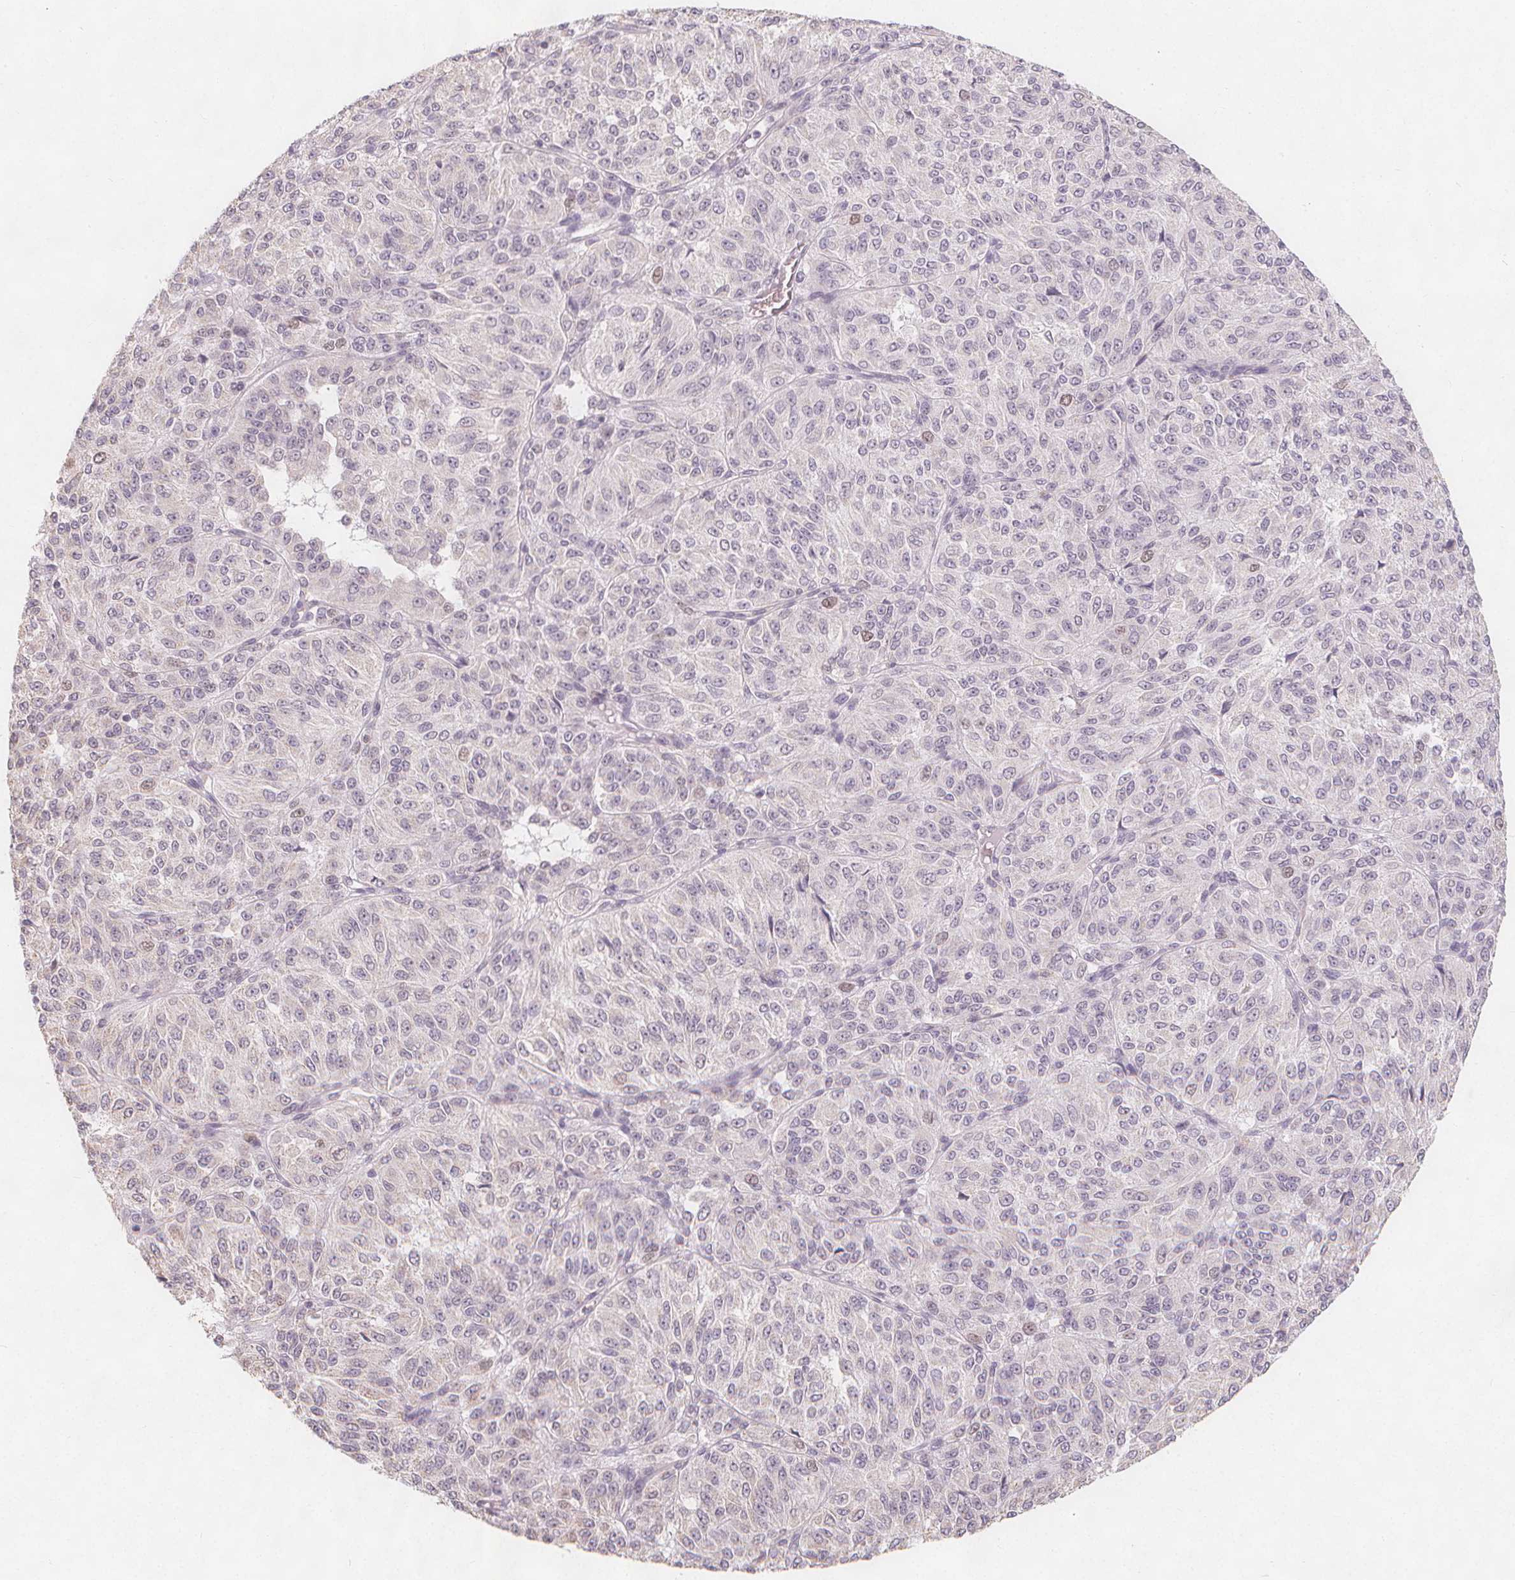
{"staining": {"intensity": "negative", "quantity": "none", "location": "none"}, "tissue": "melanoma", "cell_type": "Tumor cells", "image_type": "cancer", "snomed": [{"axis": "morphology", "description": "Malignant melanoma, Metastatic site"}, {"axis": "topography", "description": "Brain"}], "caption": "The histopathology image exhibits no significant expression in tumor cells of melanoma.", "gene": "TIPIN", "patient": {"sex": "female", "age": 56}}